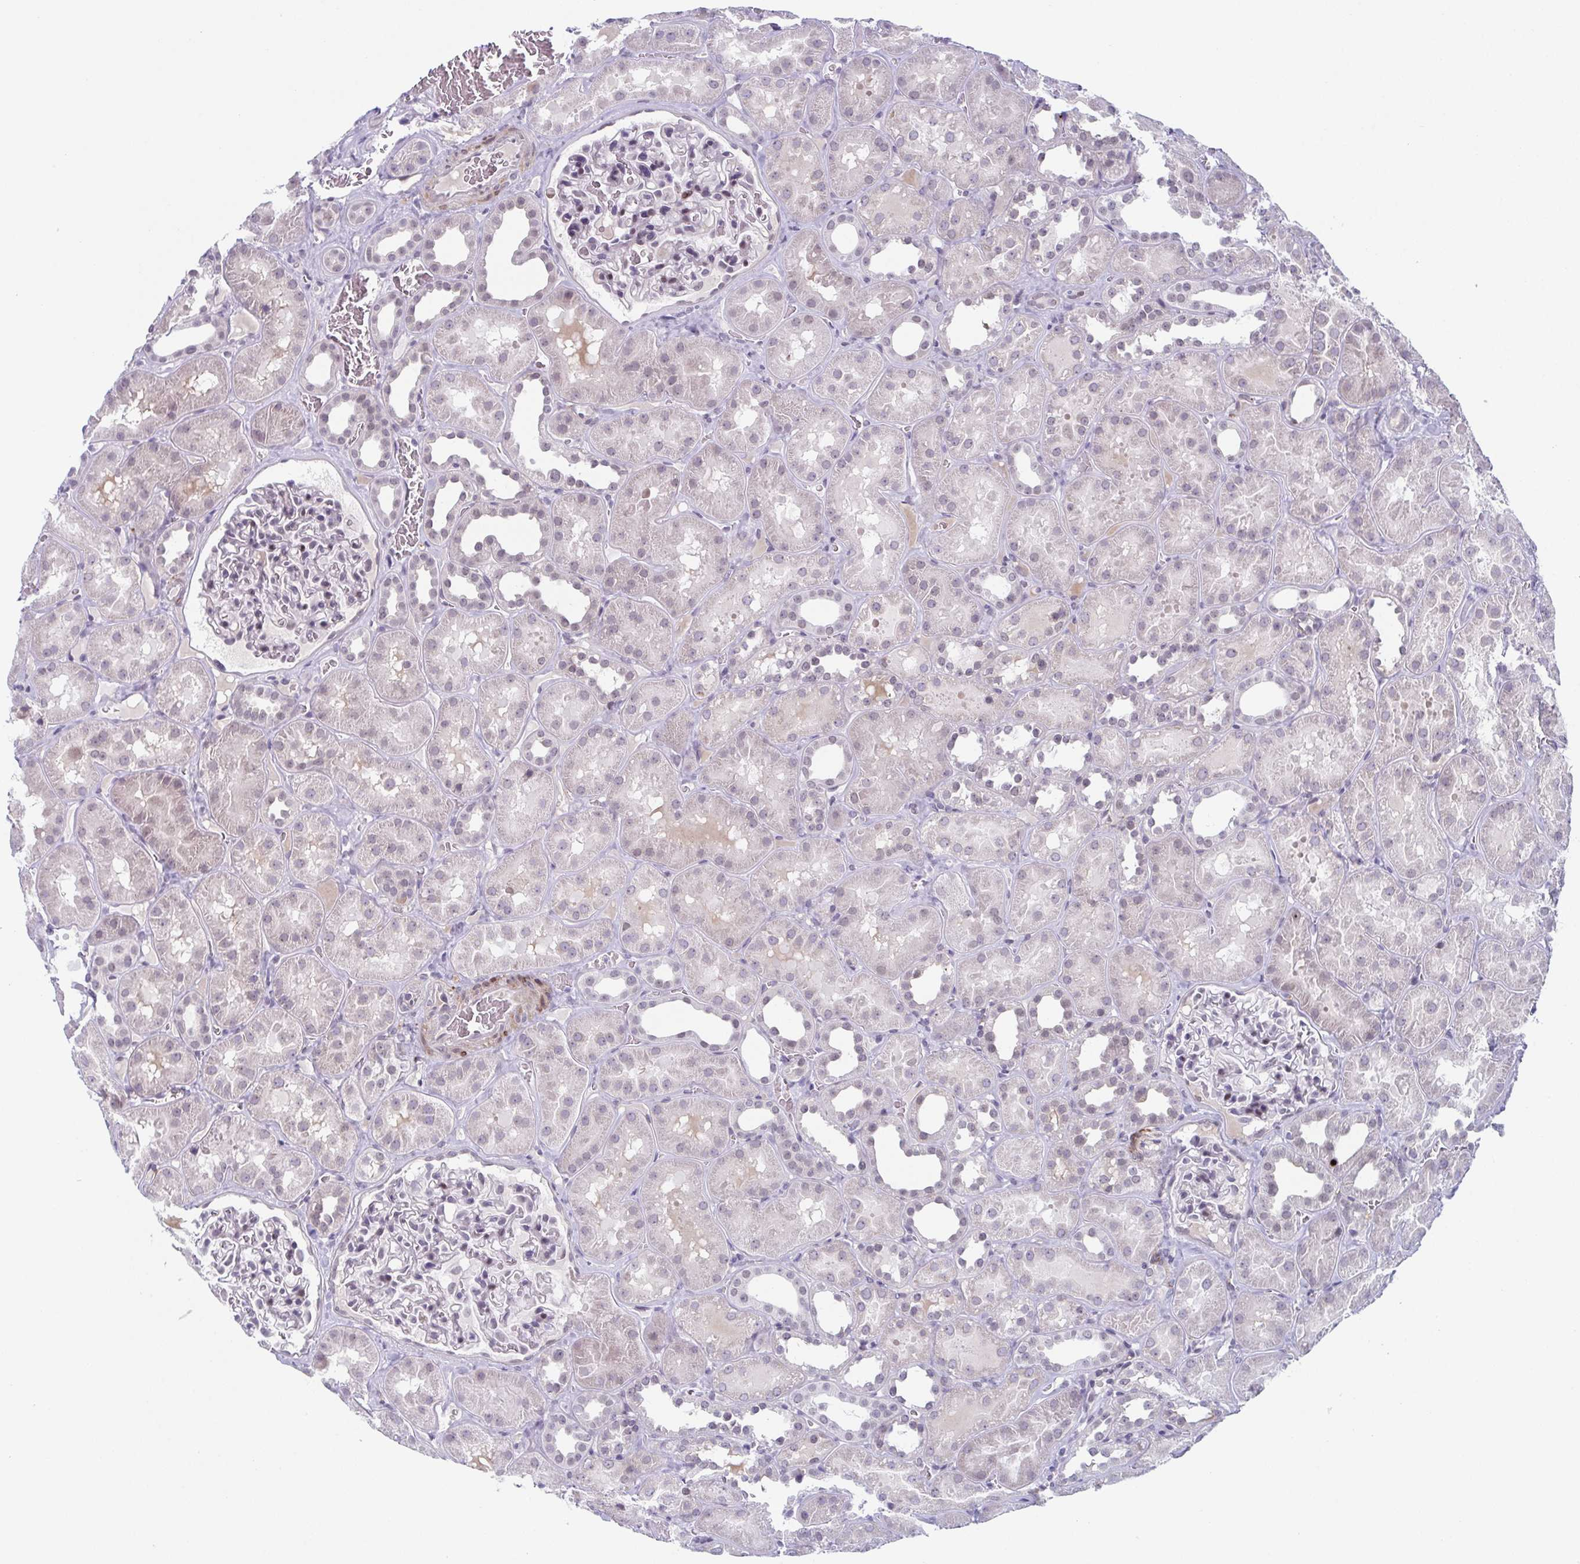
{"staining": {"intensity": "weak", "quantity": "<25%", "location": "nuclear"}, "tissue": "kidney", "cell_type": "Cells in glomeruli", "image_type": "normal", "snomed": [{"axis": "morphology", "description": "Normal tissue, NOS"}, {"axis": "topography", "description": "Kidney"}], "caption": "Protein analysis of unremarkable kidney demonstrates no significant expression in cells in glomeruli.", "gene": "ZFP64", "patient": {"sex": "female", "age": 41}}